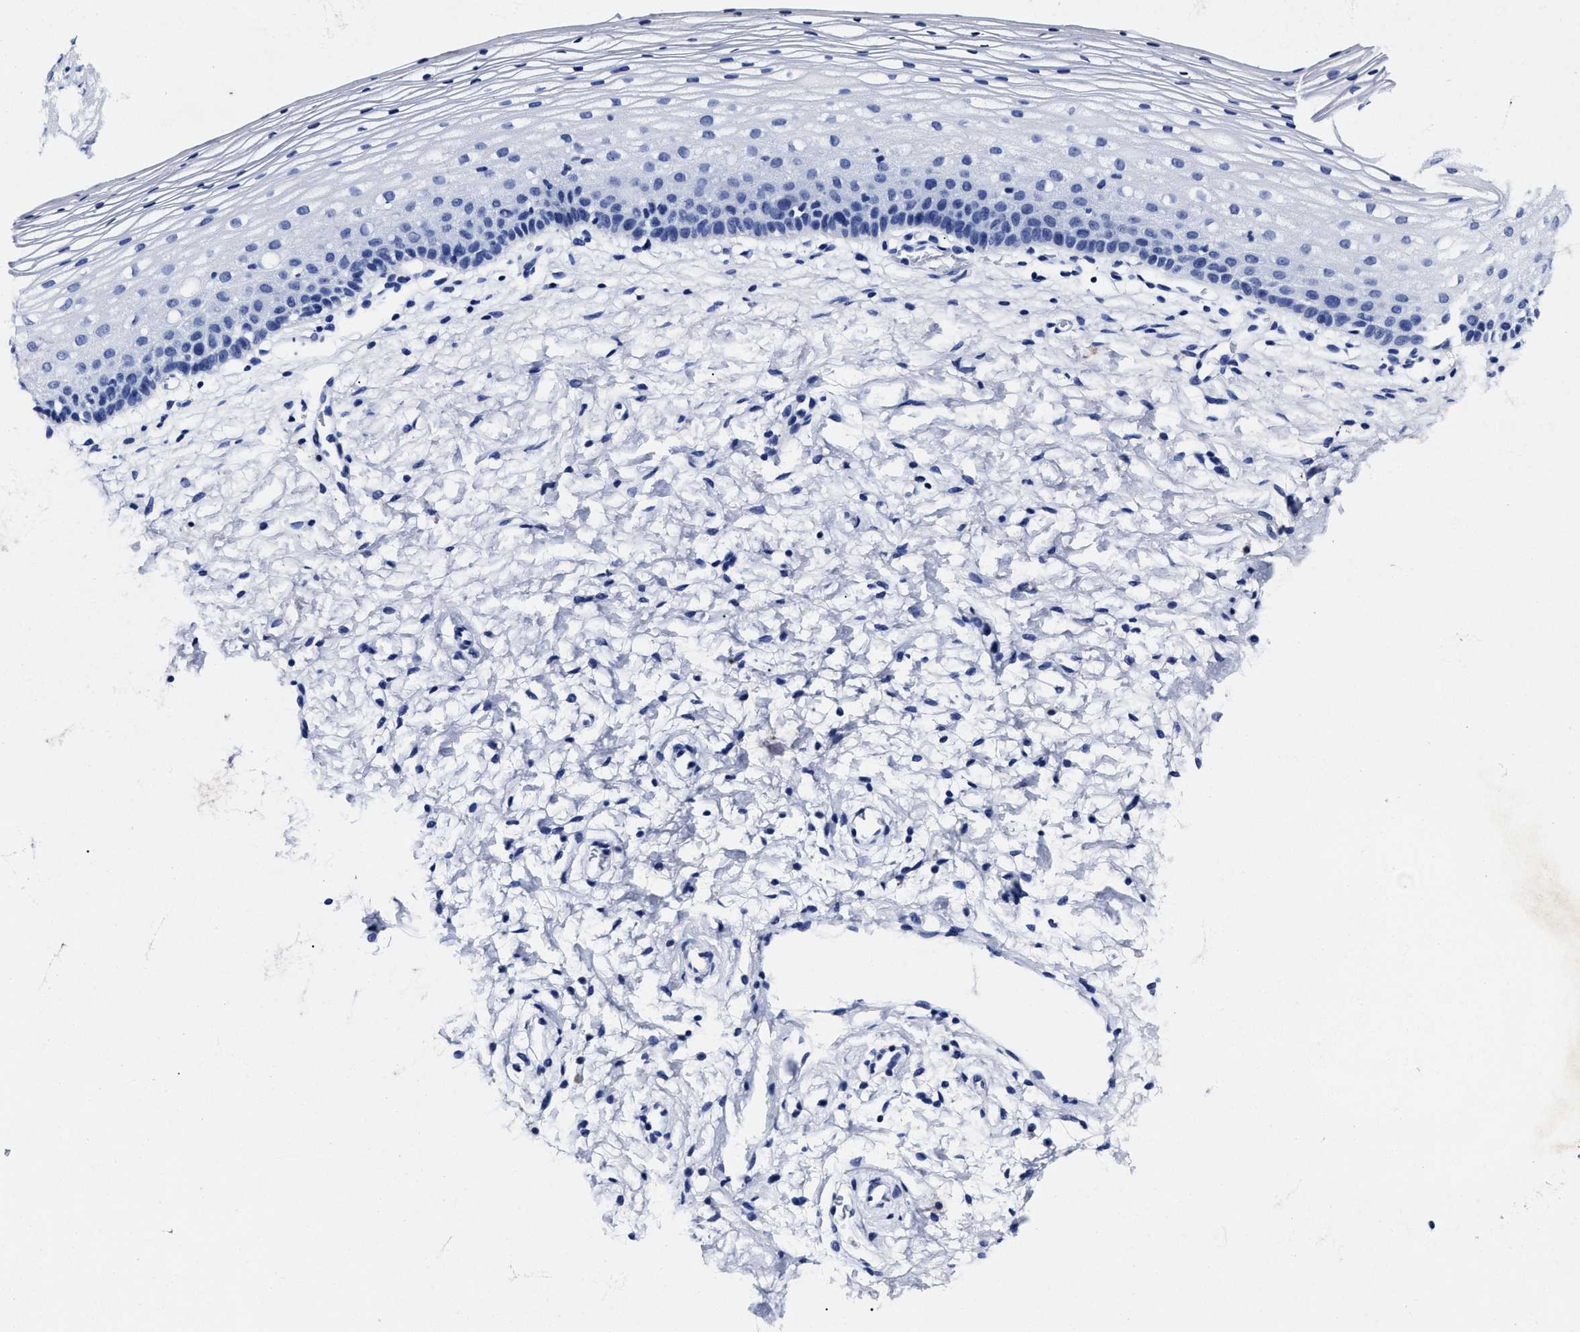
{"staining": {"intensity": "negative", "quantity": "none", "location": "none"}, "tissue": "cervix", "cell_type": "Glandular cells", "image_type": "normal", "snomed": [{"axis": "morphology", "description": "Normal tissue, NOS"}, {"axis": "topography", "description": "Cervix"}], "caption": "Glandular cells are negative for brown protein staining in unremarkable cervix. The staining was performed using DAB (3,3'-diaminobenzidine) to visualize the protein expression in brown, while the nuclei were stained in blue with hematoxylin (Magnification: 20x).", "gene": "LRRC8E", "patient": {"sex": "female", "age": 72}}